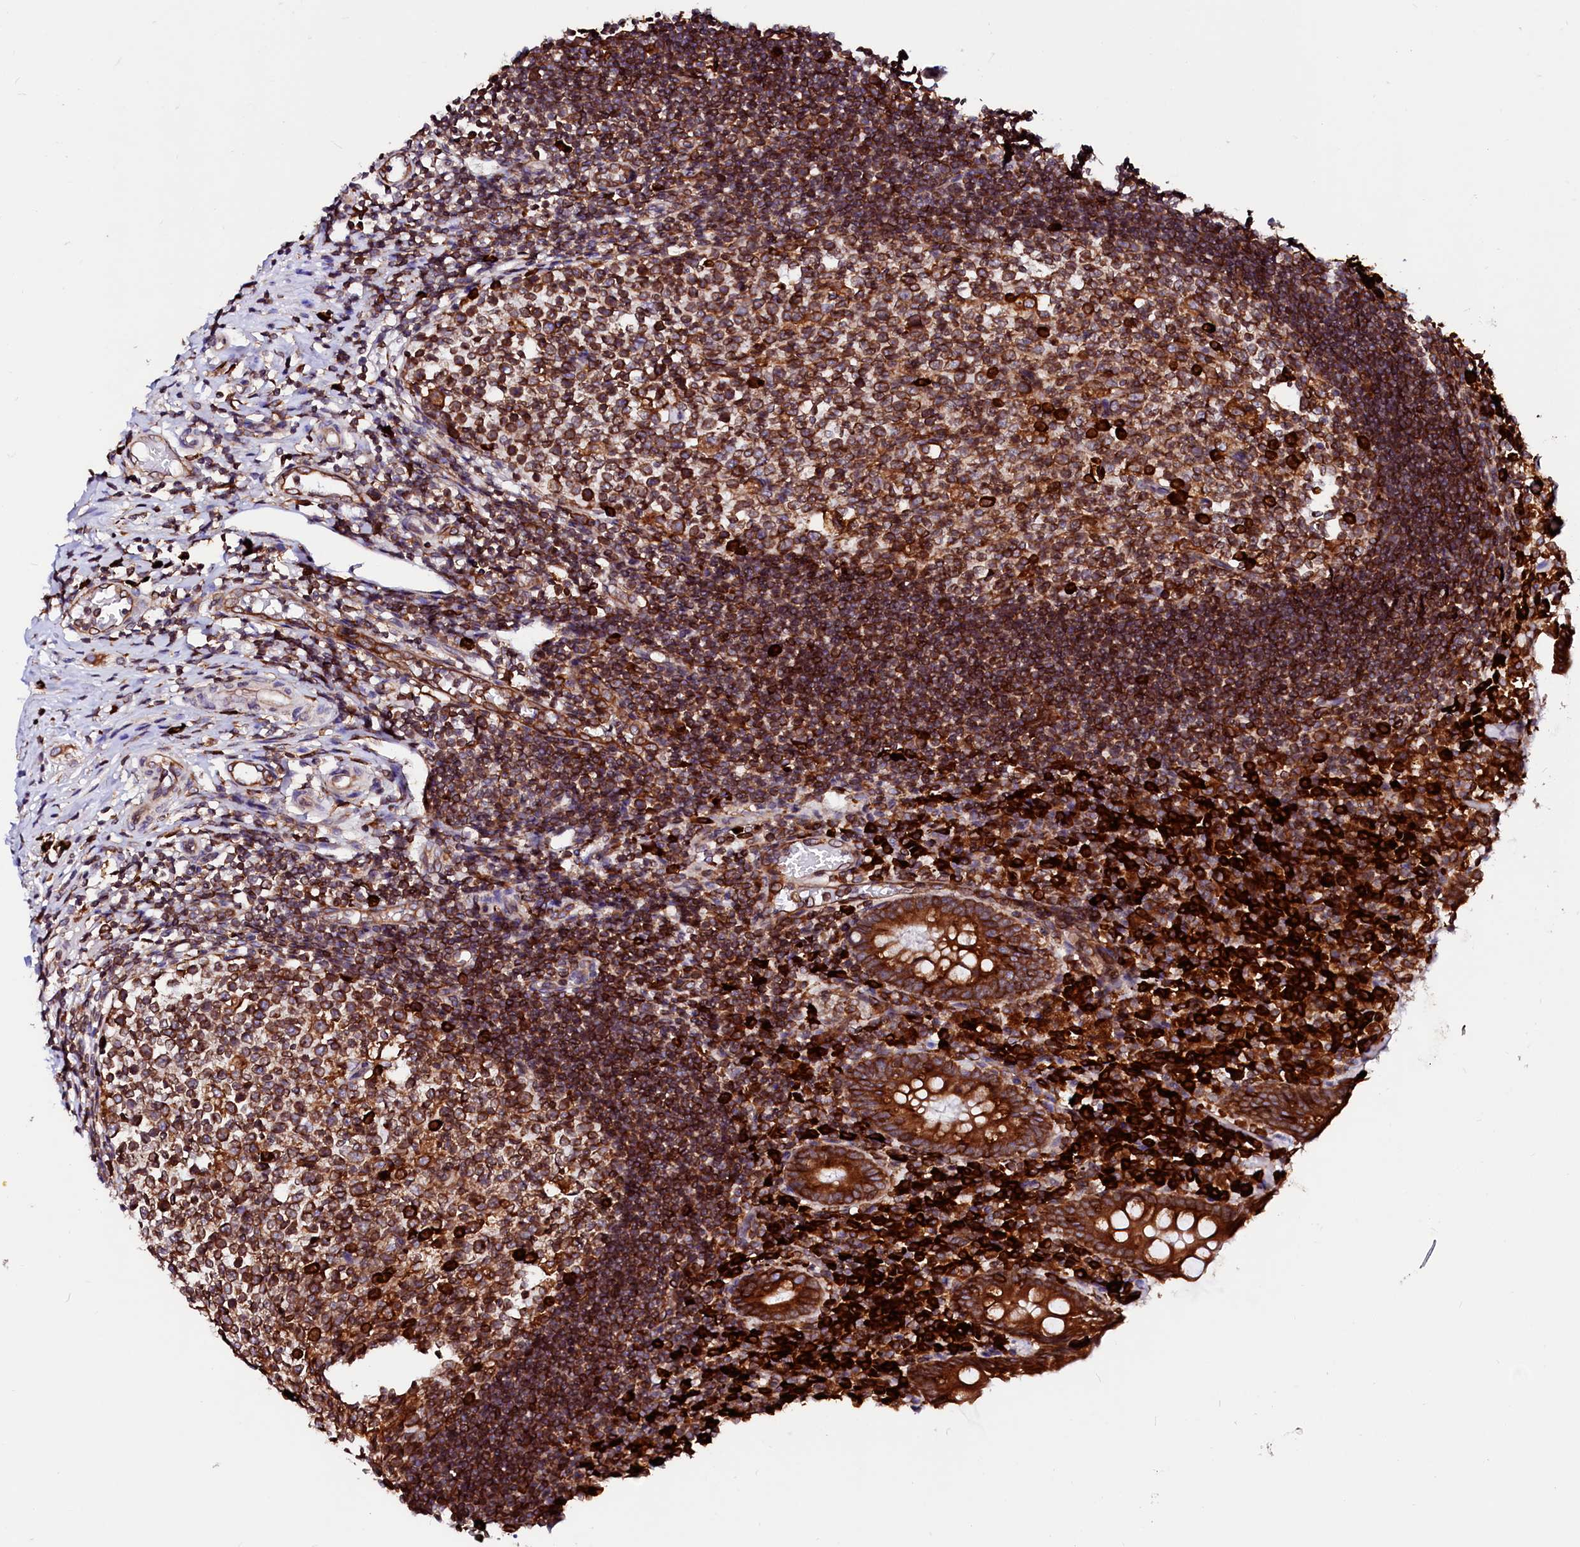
{"staining": {"intensity": "strong", "quantity": ">75%", "location": "cytoplasmic/membranous"}, "tissue": "appendix", "cell_type": "Glandular cells", "image_type": "normal", "snomed": [{"axis": "morphology", "description": "Normal tissue, NOS"}, {"axis": "topography", "description": "Appendix"}], "caption": "Strong cytoplasmic/membranous expression for a protein is present in approximately >75% of glandular cells of unremarkable appendix using immunohistochemistry.", "gene": "DERL1", "patient": {"sex": "female", "age": 17}}